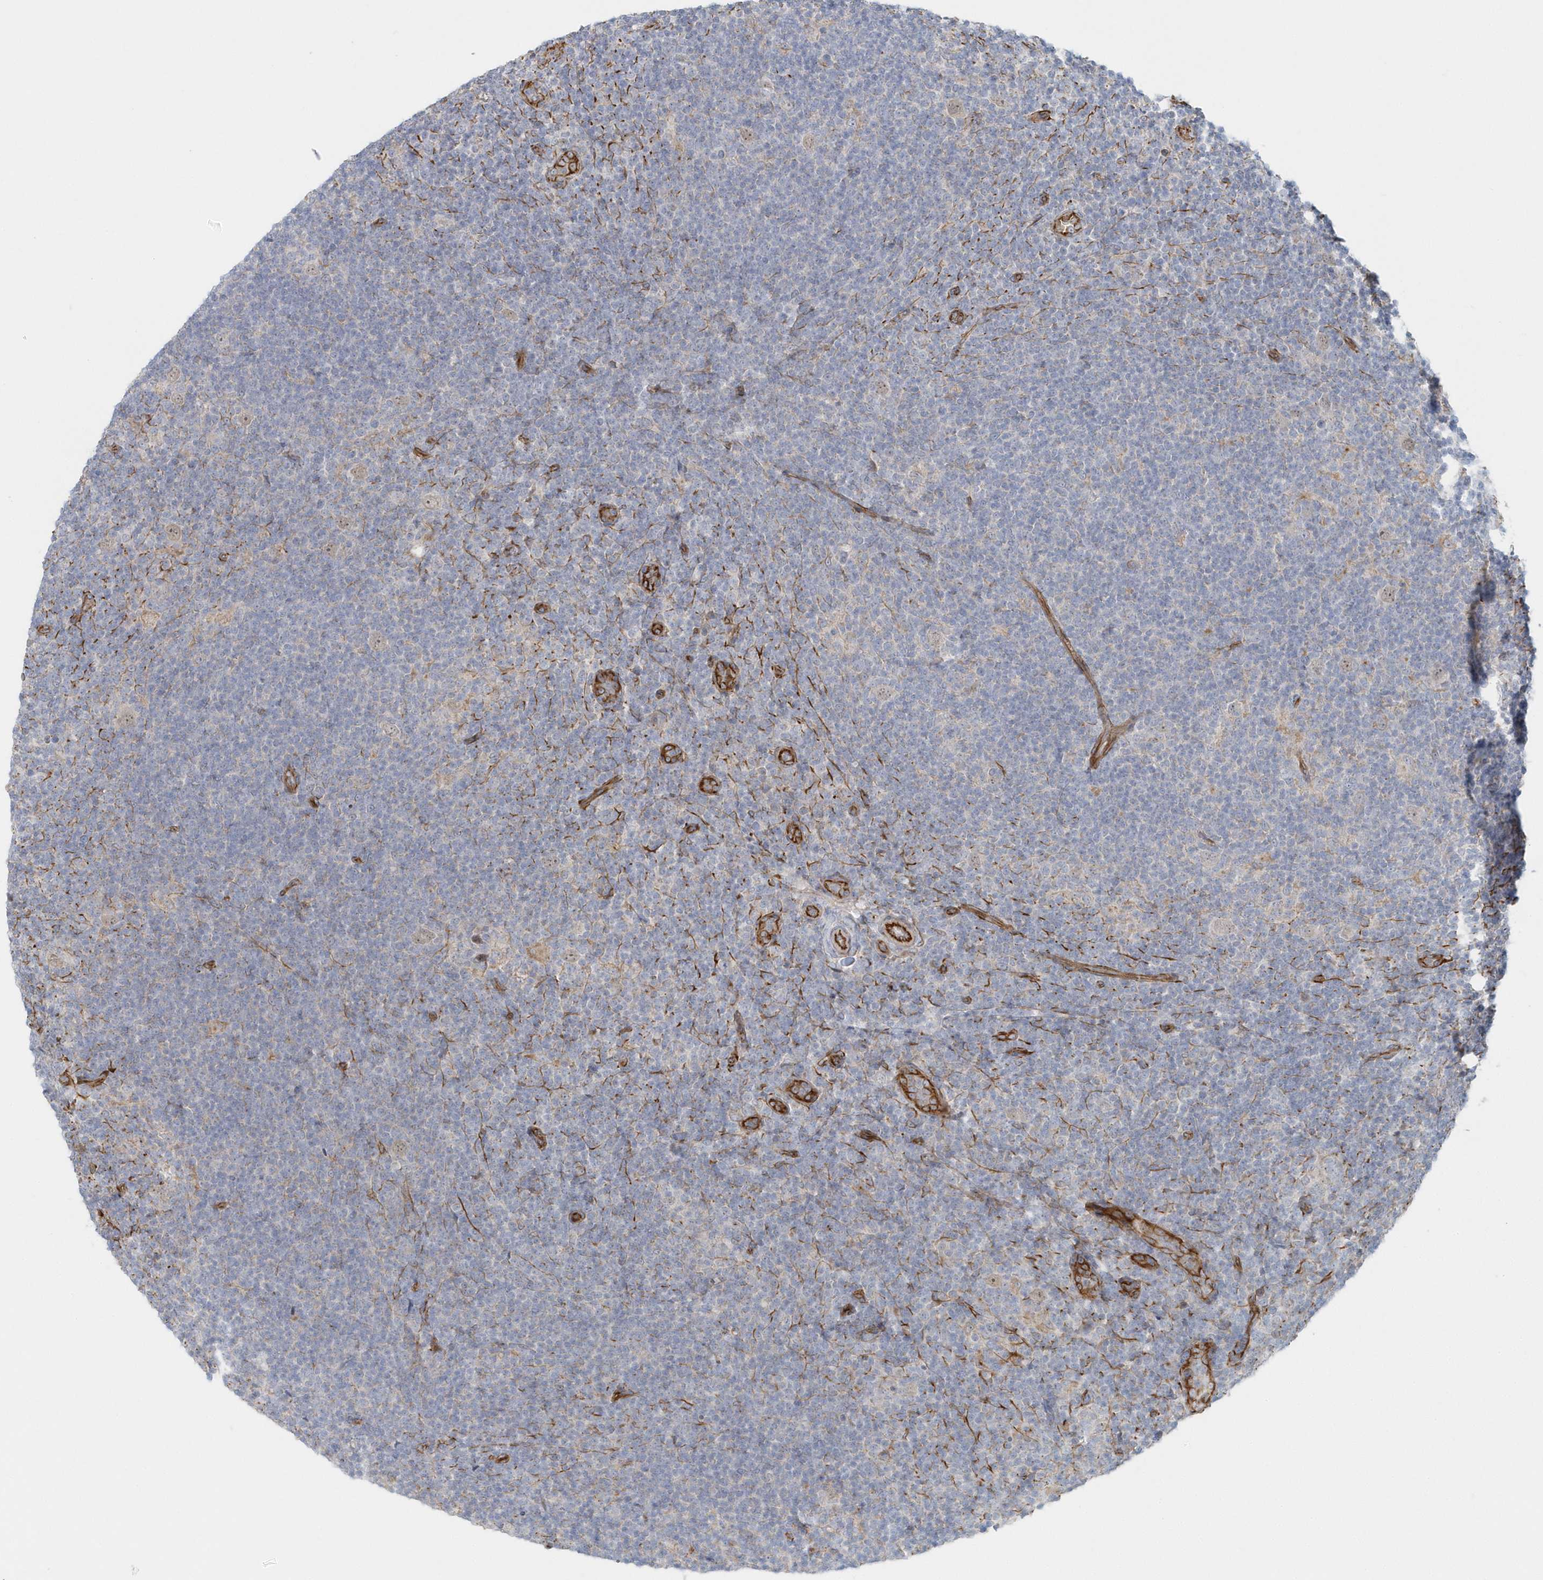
{"staining": {"intensity": "weak", "quantity": ">75%", "location": "nuclear"}, "tissue": "lymphoma", "cell_type": "Tumor cells", "image_type": "cancer", "snomed": [{"axis": "morphology", "description": "Hodgkin's disease, NOS"}, {"axis": "topography", "description": "Lymph node"}], "caption": "Weak nuclear positivity for a protein is seen in about >75% of tumor cells of lymphoma using immunohistochemistry.", "gene": "GPR152", "patient": {"sex": "female", "age": 57}}